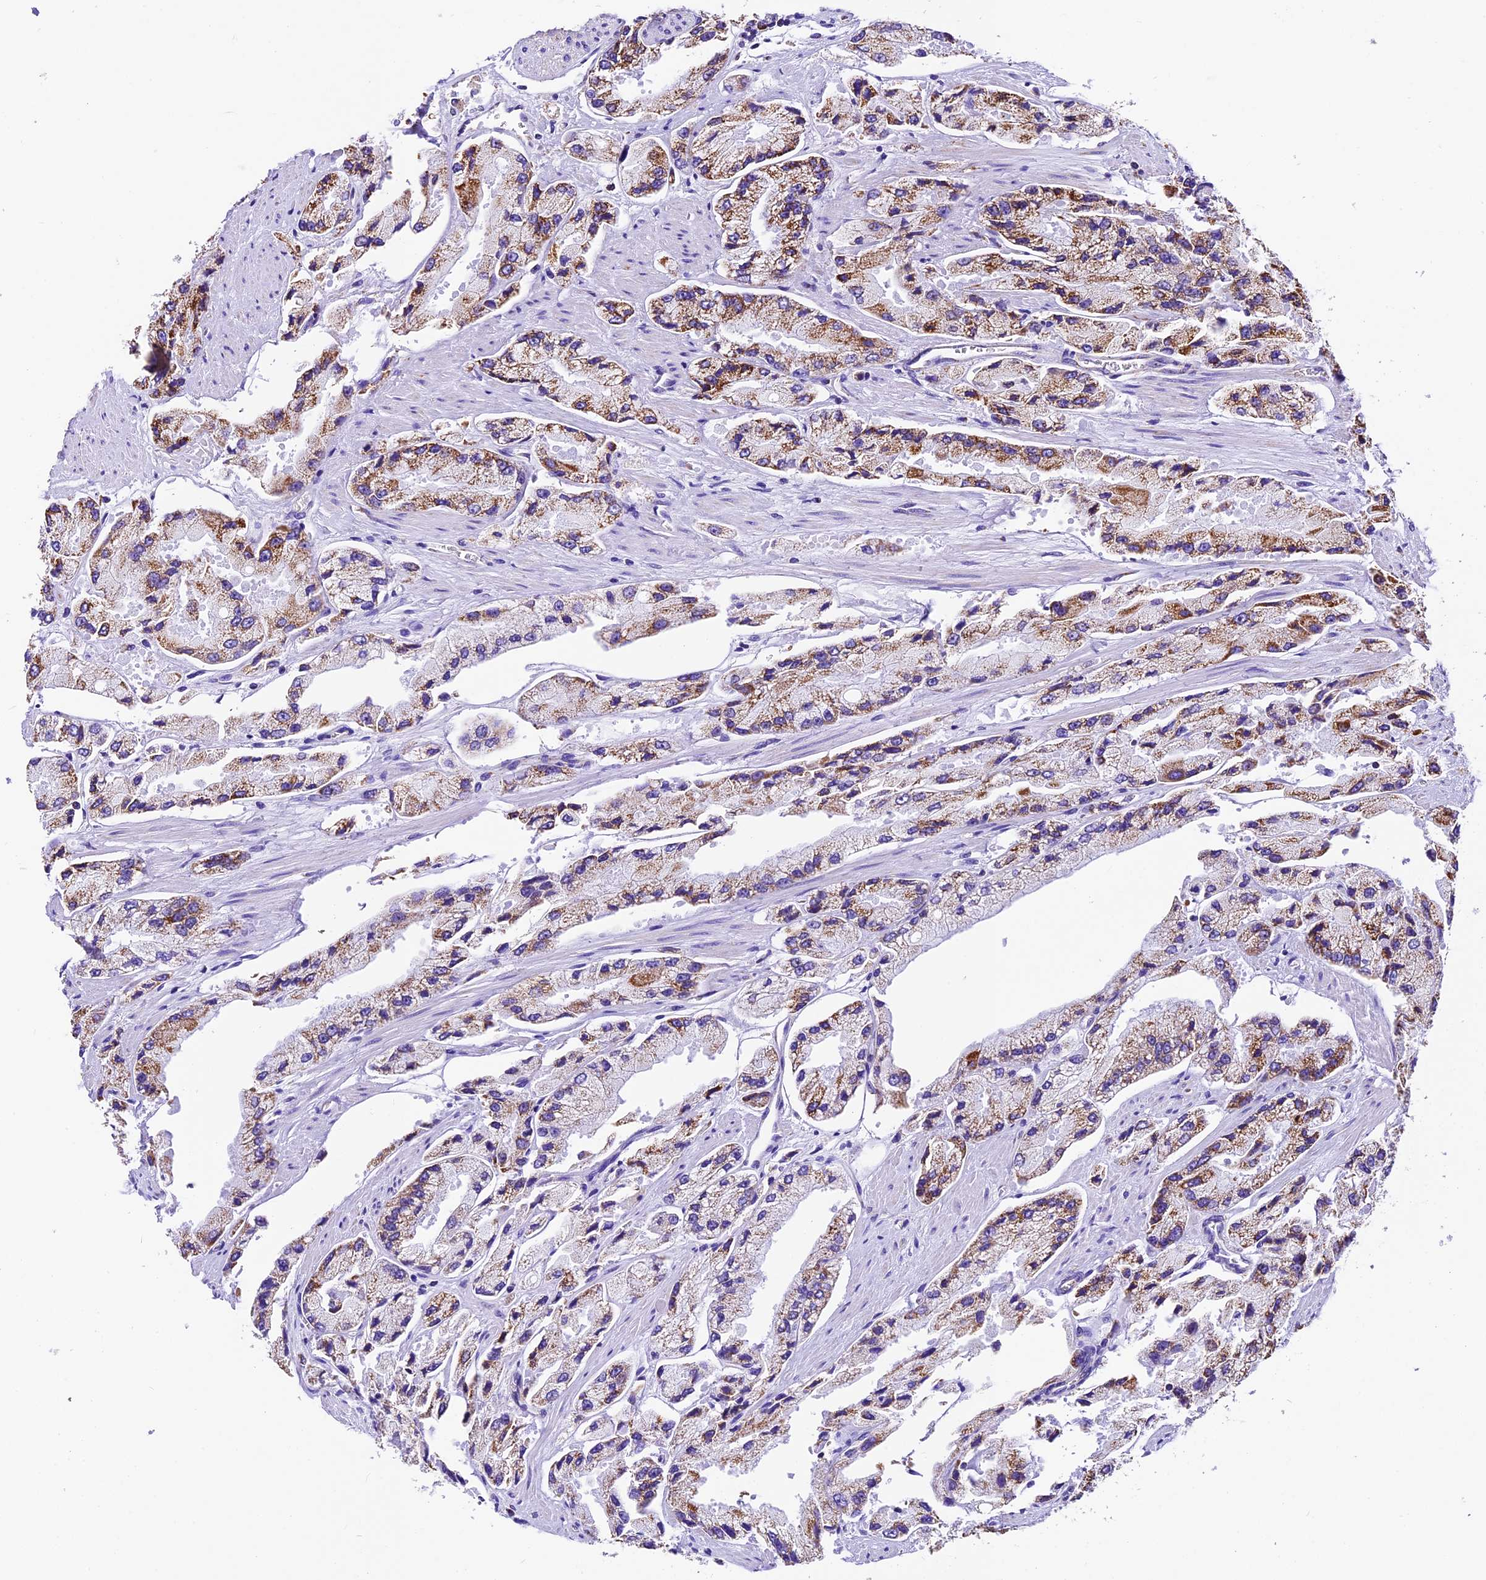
{"staining": {"intensity": "moderate", "quantity": ">75%", "location": "cytoplasmic/membranous"}, "tissue": "prostate cancer", "cell_type": "Tumor cells", "image_type": "cancer", "snomed": [{"axis": "morphology", "description": "Adenocarcinoma, High grade"}, {"axis": "topography", "description": "Prostate"}], "caption": "Adenocarcinoma (high-grade) (prostate) tissue displays moderate cytoplasmic/membranous staining in about >75% of tumor cells, visualized by immunohistochemistry.", "gene": "DCAF5", "patient": {"sex": "male", "age": 58}}